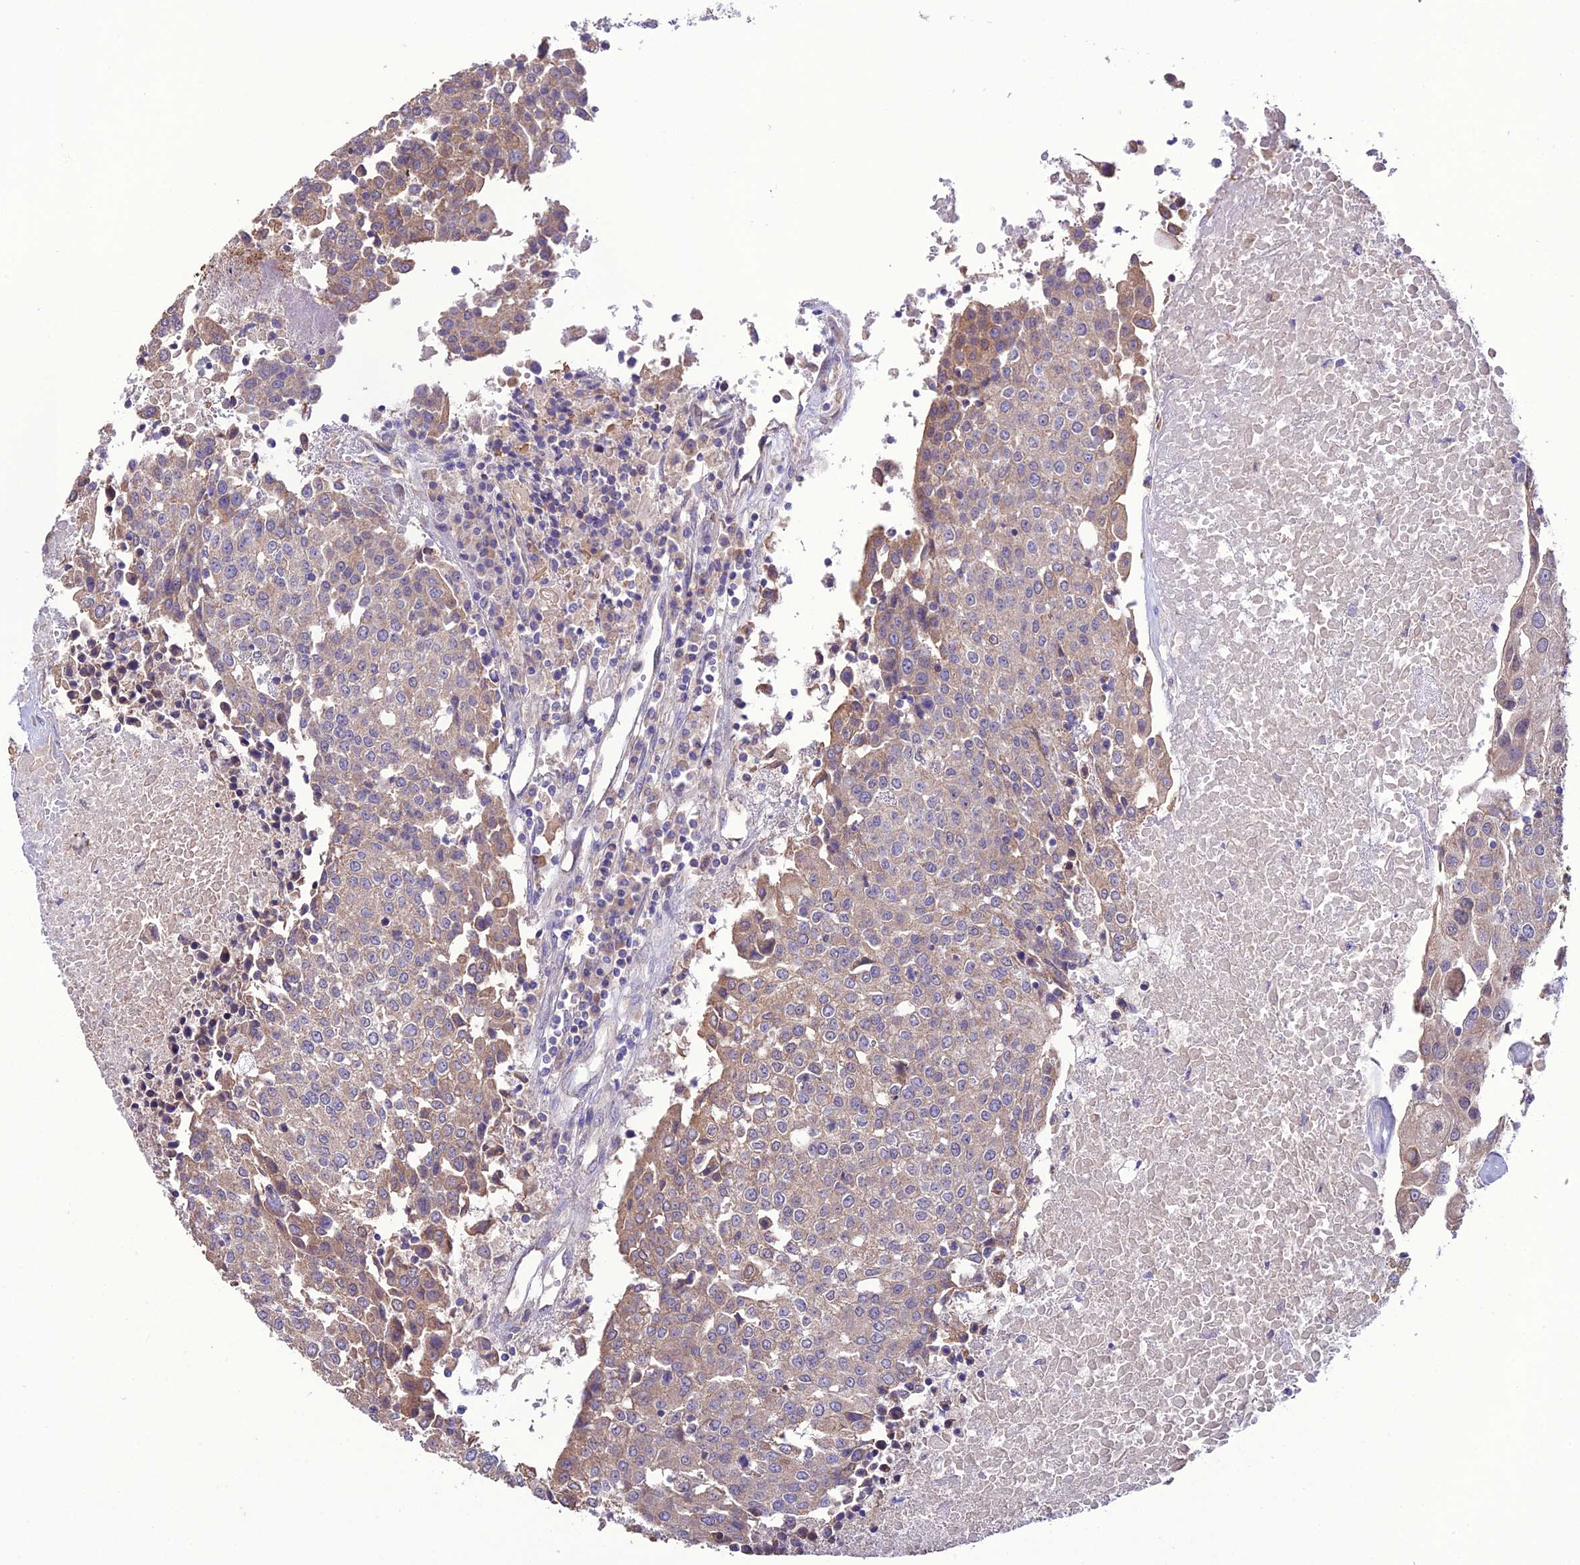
{"staining": {"intensity": "moderate", "quantity": "<25%", "location": "cytoplasmic/membranous"}, "tissue": "urothelial cancer", "cell_type": "Tumor cells", "image_type": "cancer", "snomed": [{"axis": "morphology", "description": "Urothelial carcinoma, High grade"}, {"axis": "topography", "description": "Urinary bladder"}], "caption": "Urothelial carcinoma (high-grade) stained for a protein (brown) displays moderate cytoplasmic/membranous positive positivity in approximately <25% of tumor cells.", "gene": "HOGA1", "patient": {"sex": "female", "age": 85}}